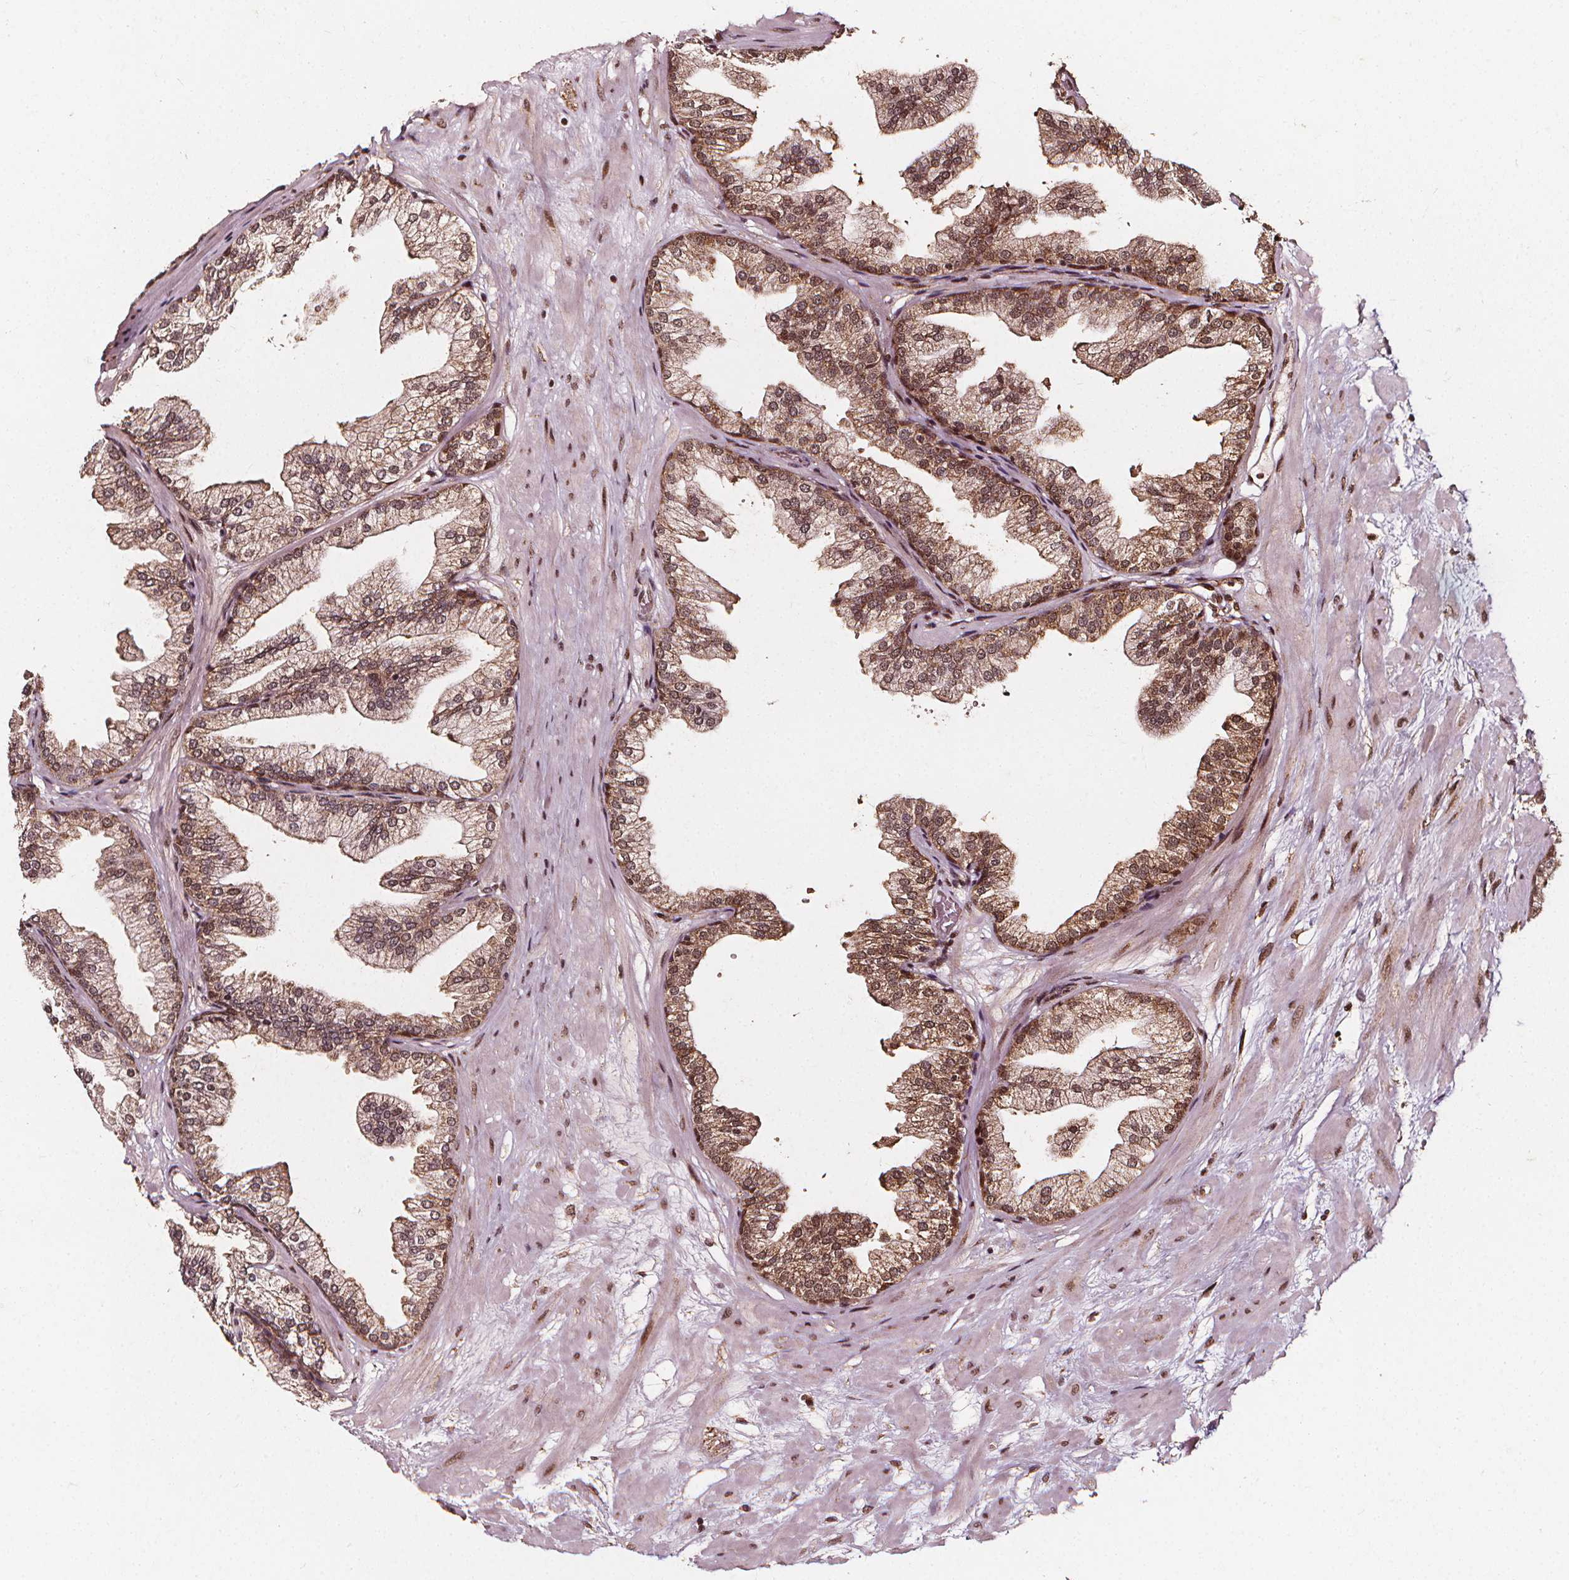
{"staining": {"intensity": "moderate", "quantity": ">75%", "location": "cytoplasmic/membranous,nuclear"}, "tissue": "prostate", "cell_type": "Glandular cells", "image_type": "normal", "snomed": [{"axis": "morphology", "description": "Normal tissue, NOS"}, {"axis": "topography", "description": "Prostate"}], "caption": "Protein expression analysis of benign prostate shows moderate cytoplasmic/membranous,nuclear positivity in approximately >75% of glandular cells. The staining was performed using DAB (3,3'-diaminobenzidine) to visualize the protein expression in brown, while the nuclei were stained in blue with hematoxylin (Magnification: 20x).", "gene": "SMN1", "patient": {"sex": "male", "age": 37}}